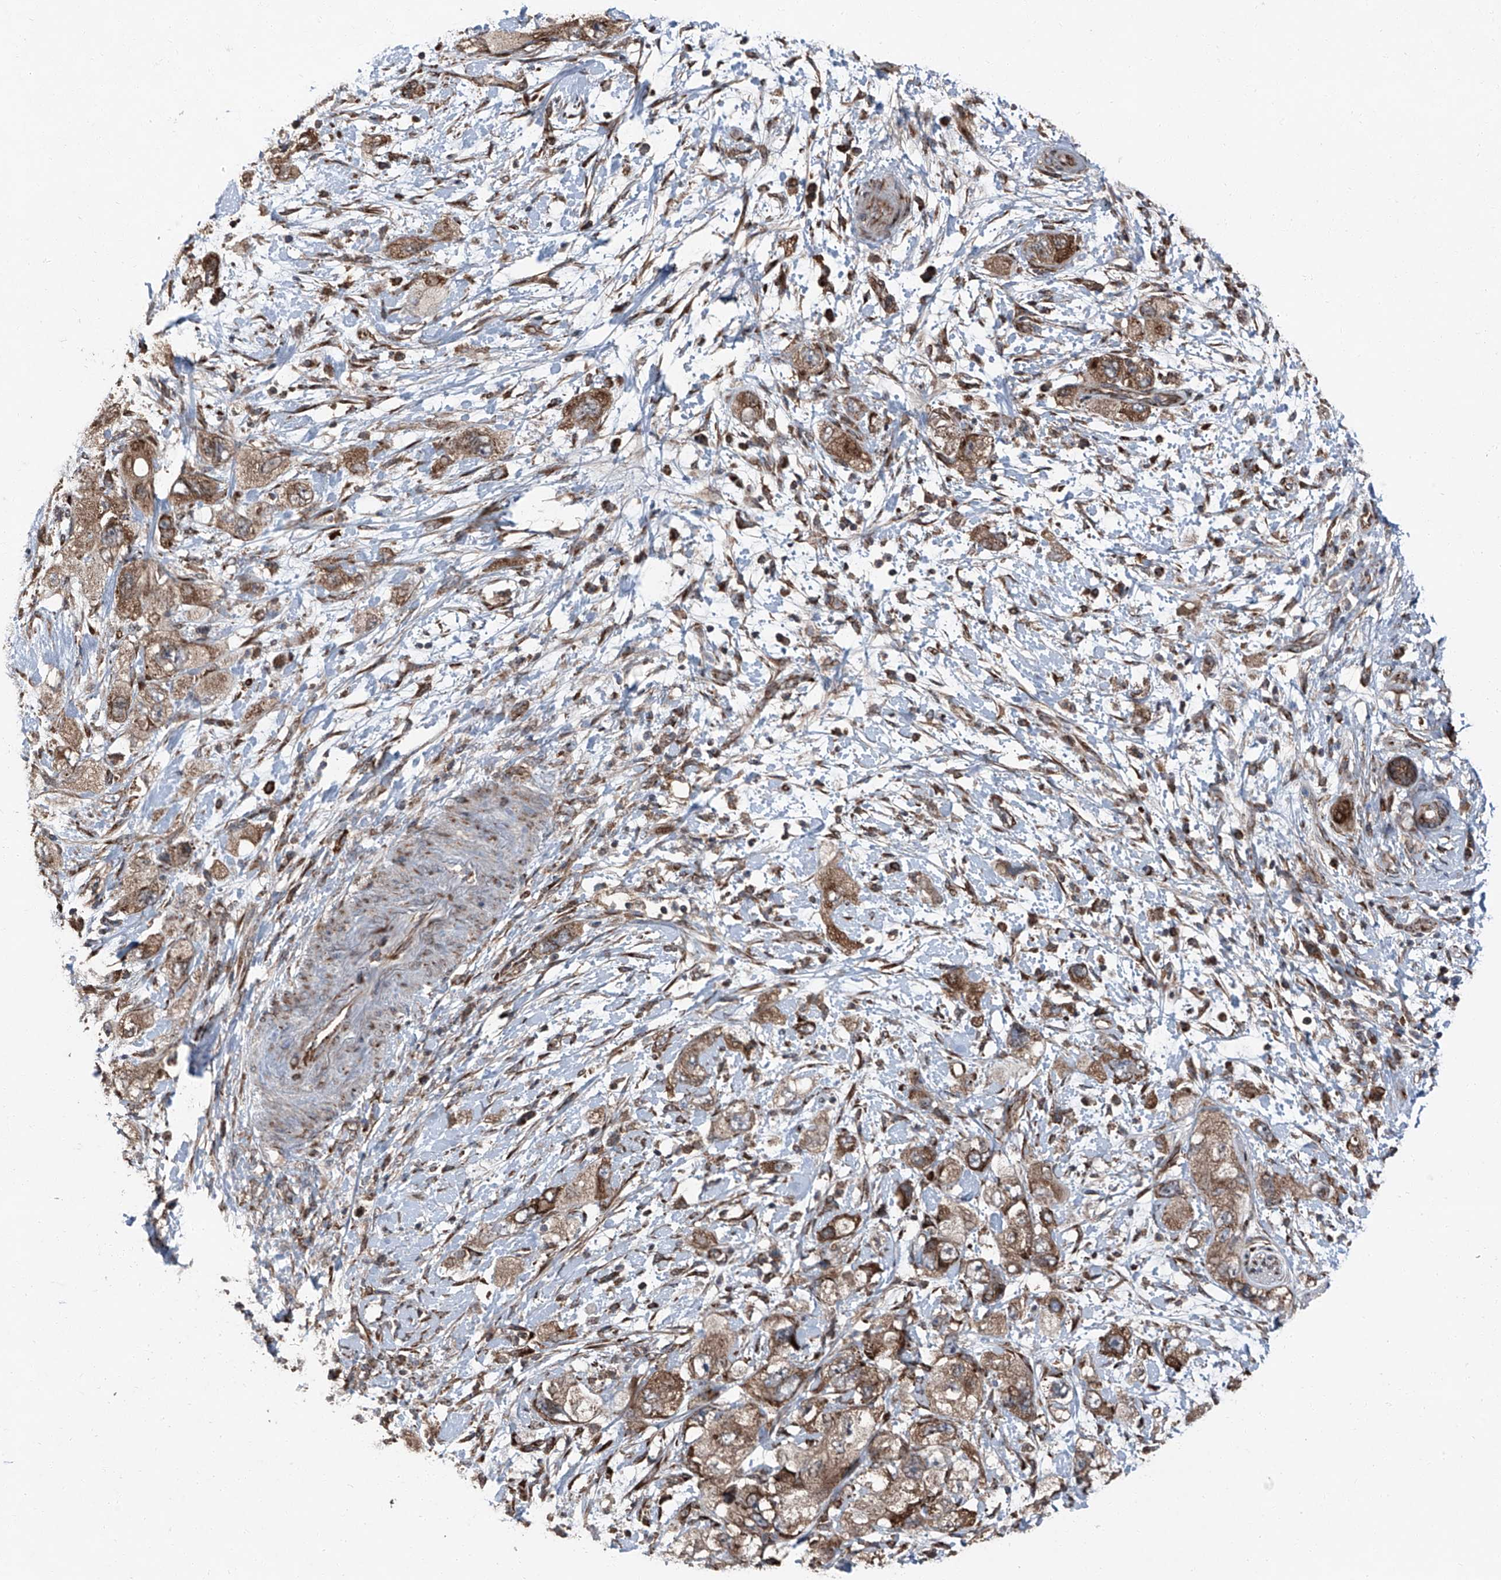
{"staining": {"intensity": "moderate", "quantity": ">75%", "location": "cytoplasmic/membranous"}, "tissue": "pancreatic cancer", "cell_type": "Tumor cells", "image_type": "cancer", "snomed": [{"axis": "morphology", "description": "Adenocarcinoma, NOS"}, {"axis": "topography", "description": "Pancreas"}], "caption": "Protein staining reveals moderate cytoplasmic/membranous positivity in approximately >75% of tumor cells in pancreatic cancer. (DAB IHC, brown staining for protein, blue staining for nuclei).", "gene": "LIMK1", "patient": {"sex": "female", "age": 73}}